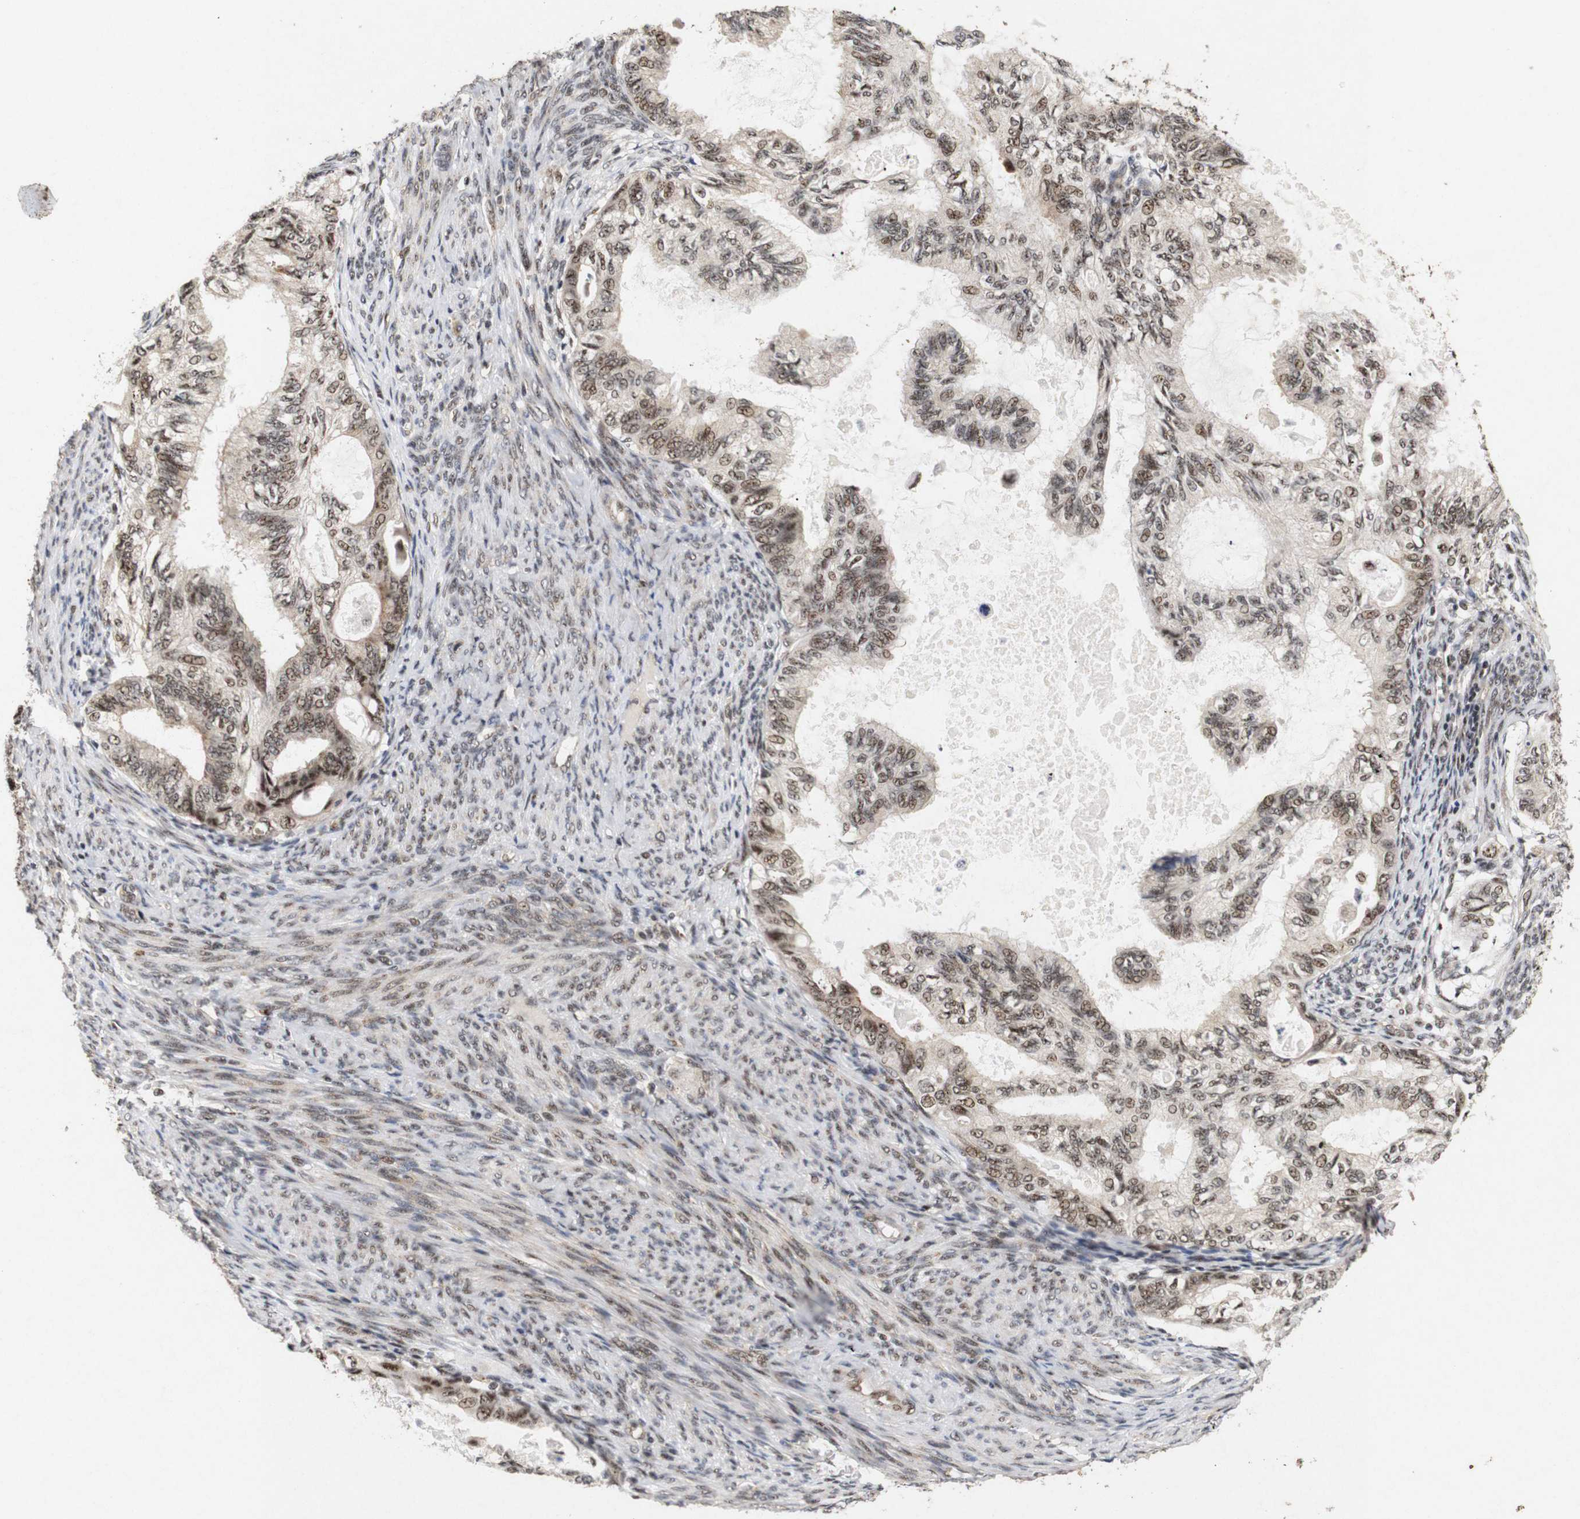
{"staining": {"intensity": "moderate", "quantity": ">75%", "location": "nuclear"}, "tissue": "cervical cancer", "cell_type": "Tumor cells", "image_type": "cancer", "snomed": [{"axis": "morphology", "description": "Normal tissue, NOS"}, {"axis": "morphology", "description": "Adenocarcinoma, NOS"}, {"axis": "topography", "description": "Cervix"}, {"axis": "topography", "description": "Endometrium"}], "caption": "Brown immunohistochemical staining in human cervical cancer displays moderate nuclear staining in approximately >75% of tumor cells. Immunohistochemistry (ihc) stains the protein of interest in brown and the nuclei are stained blue.", "gene": "PYM1", "patient": {"sex": "female", "age": 86}}